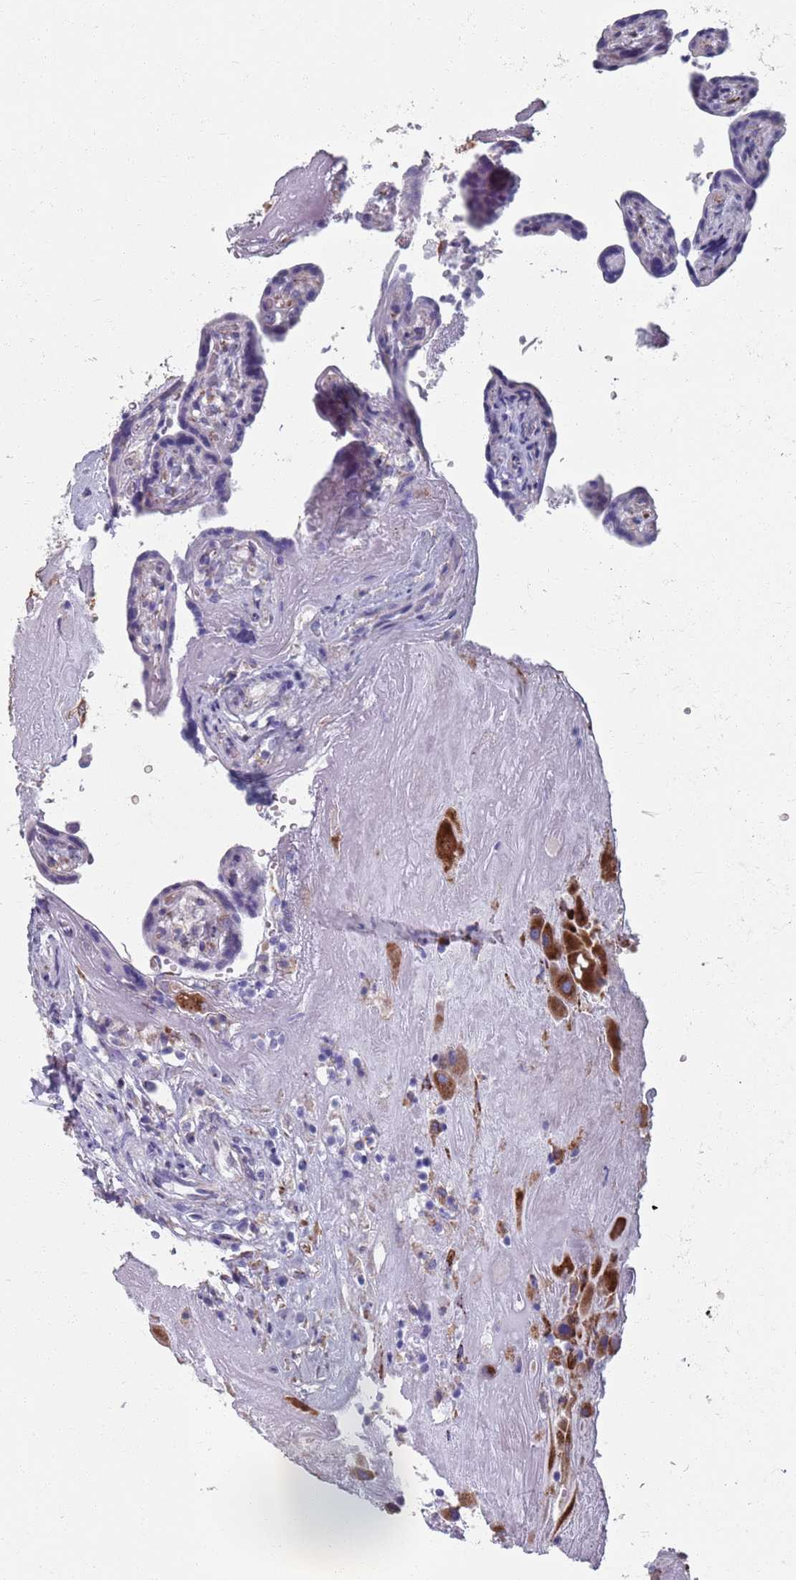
{"staining": {"intensity": "strong", "quantity": ">75%", "location": "cytoplasmic/membranous"}, "tissue": "placenta", "cell_type": "Decidual cells", "image_type": "normal", "snomed": [{"axis": "morphology", "description": "Normal tissue, NOS"}, {"axis": "topography", "description": "Placenta"}], "caption": "Immunohistochemical staining of normal human placenta displays strong cytoplasmic/membranous protein expression in approximately >75% of decidual cells.", "gene": "PLOD1", "patient": {"sex": "female", "age": 32}}